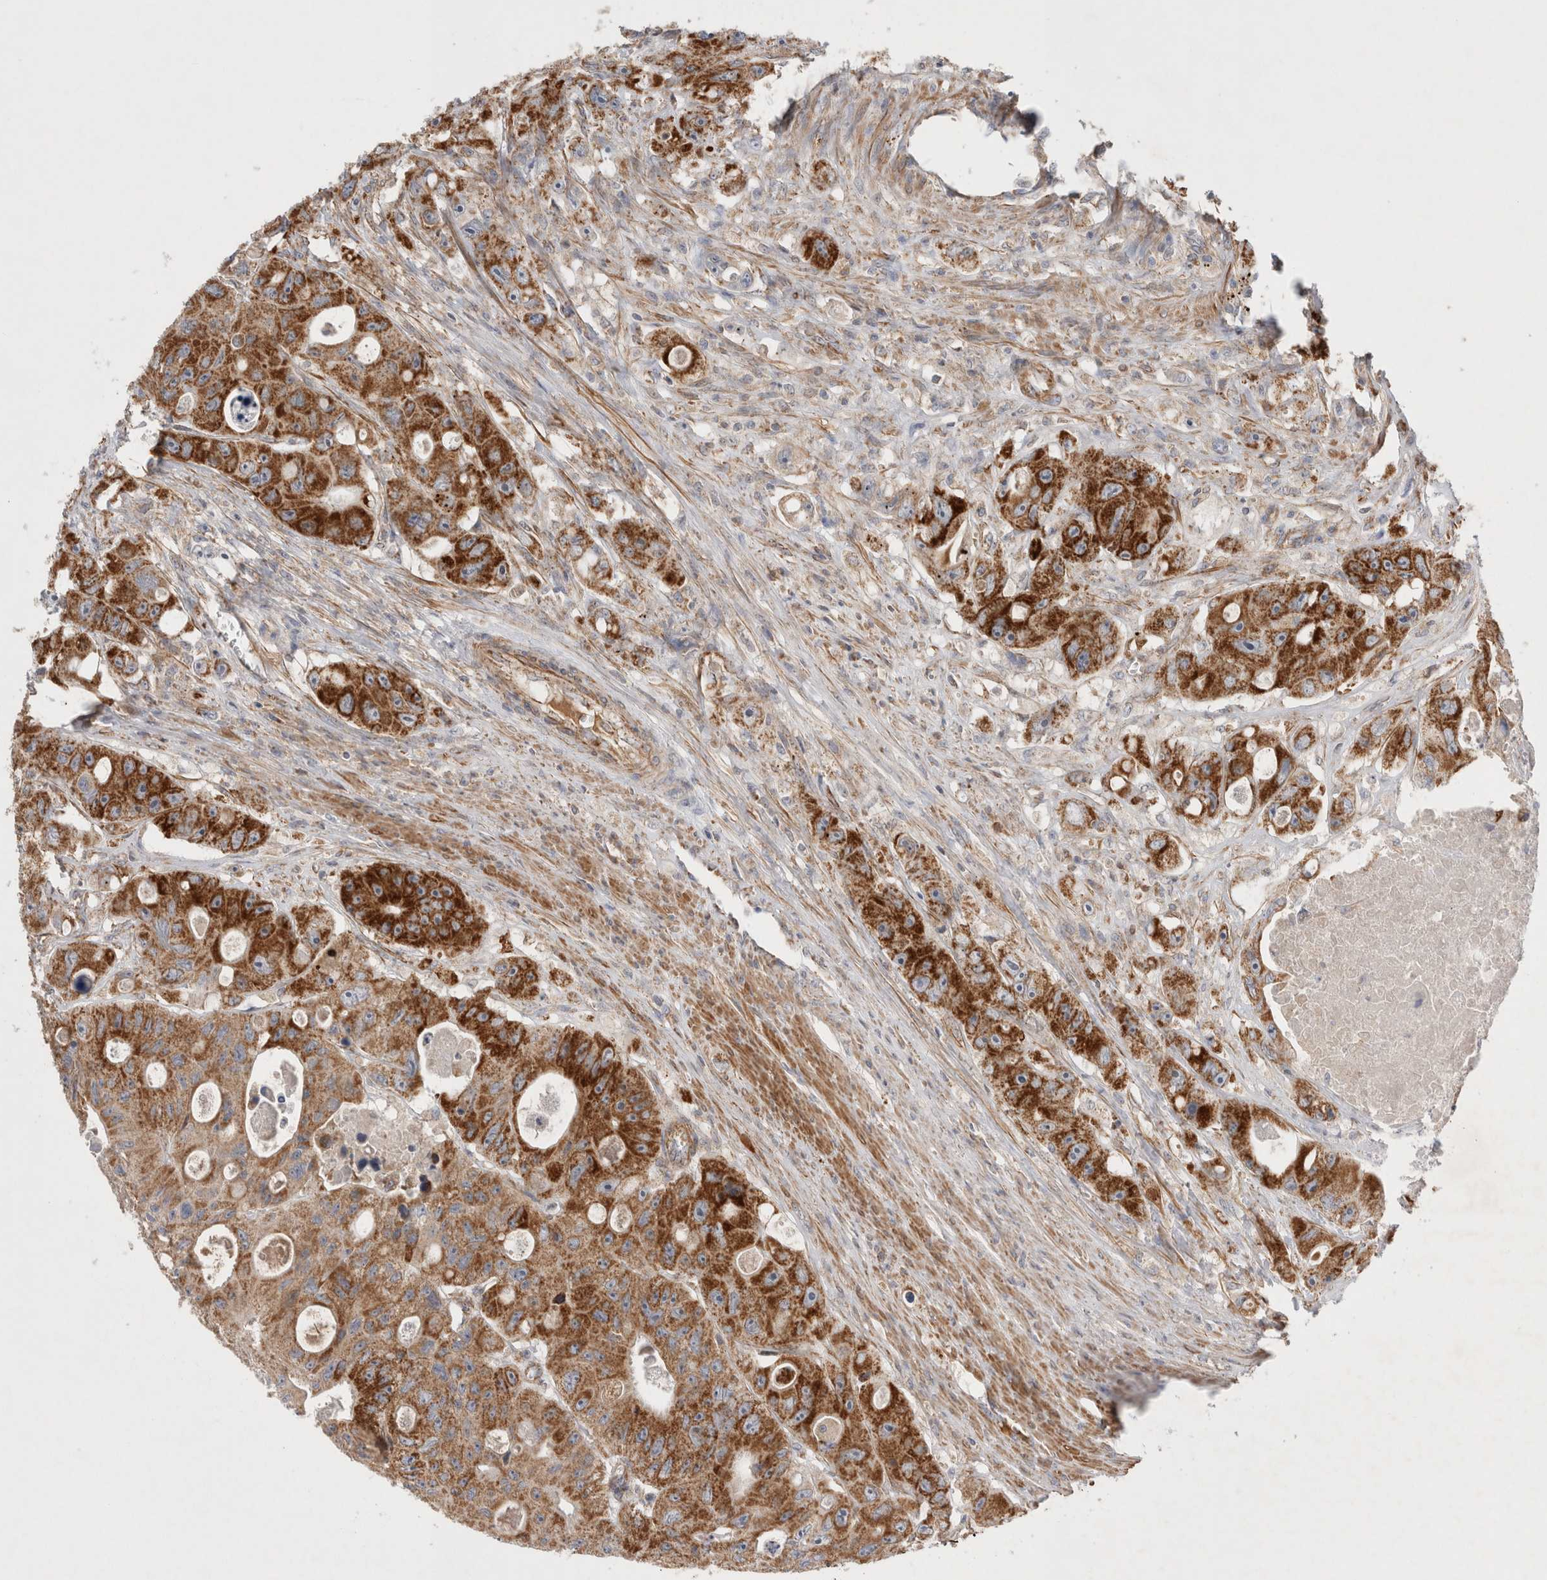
{"staining": {"intensity": "strong", "quantity": ">75%", "location": "cytoplasmic/membranous"}, "tissue": "colorectal cancer", "cell_type": "Tumor cells", "image_type": "cancer", "snomed": [{"axis": "morphology", "description": "Adenocarcinoma, NOS"}, {"axis": "topography", "description": "Colon"}], "caption": "Immunohistochemical staining of human colorectal adenocarcinoma displays high levels of strong cytoplasmic/membranous protein expression in approximately >75% of tumor cells.", "gene": "MRPS28", "patient": {"sex": "female", "age": 46}}